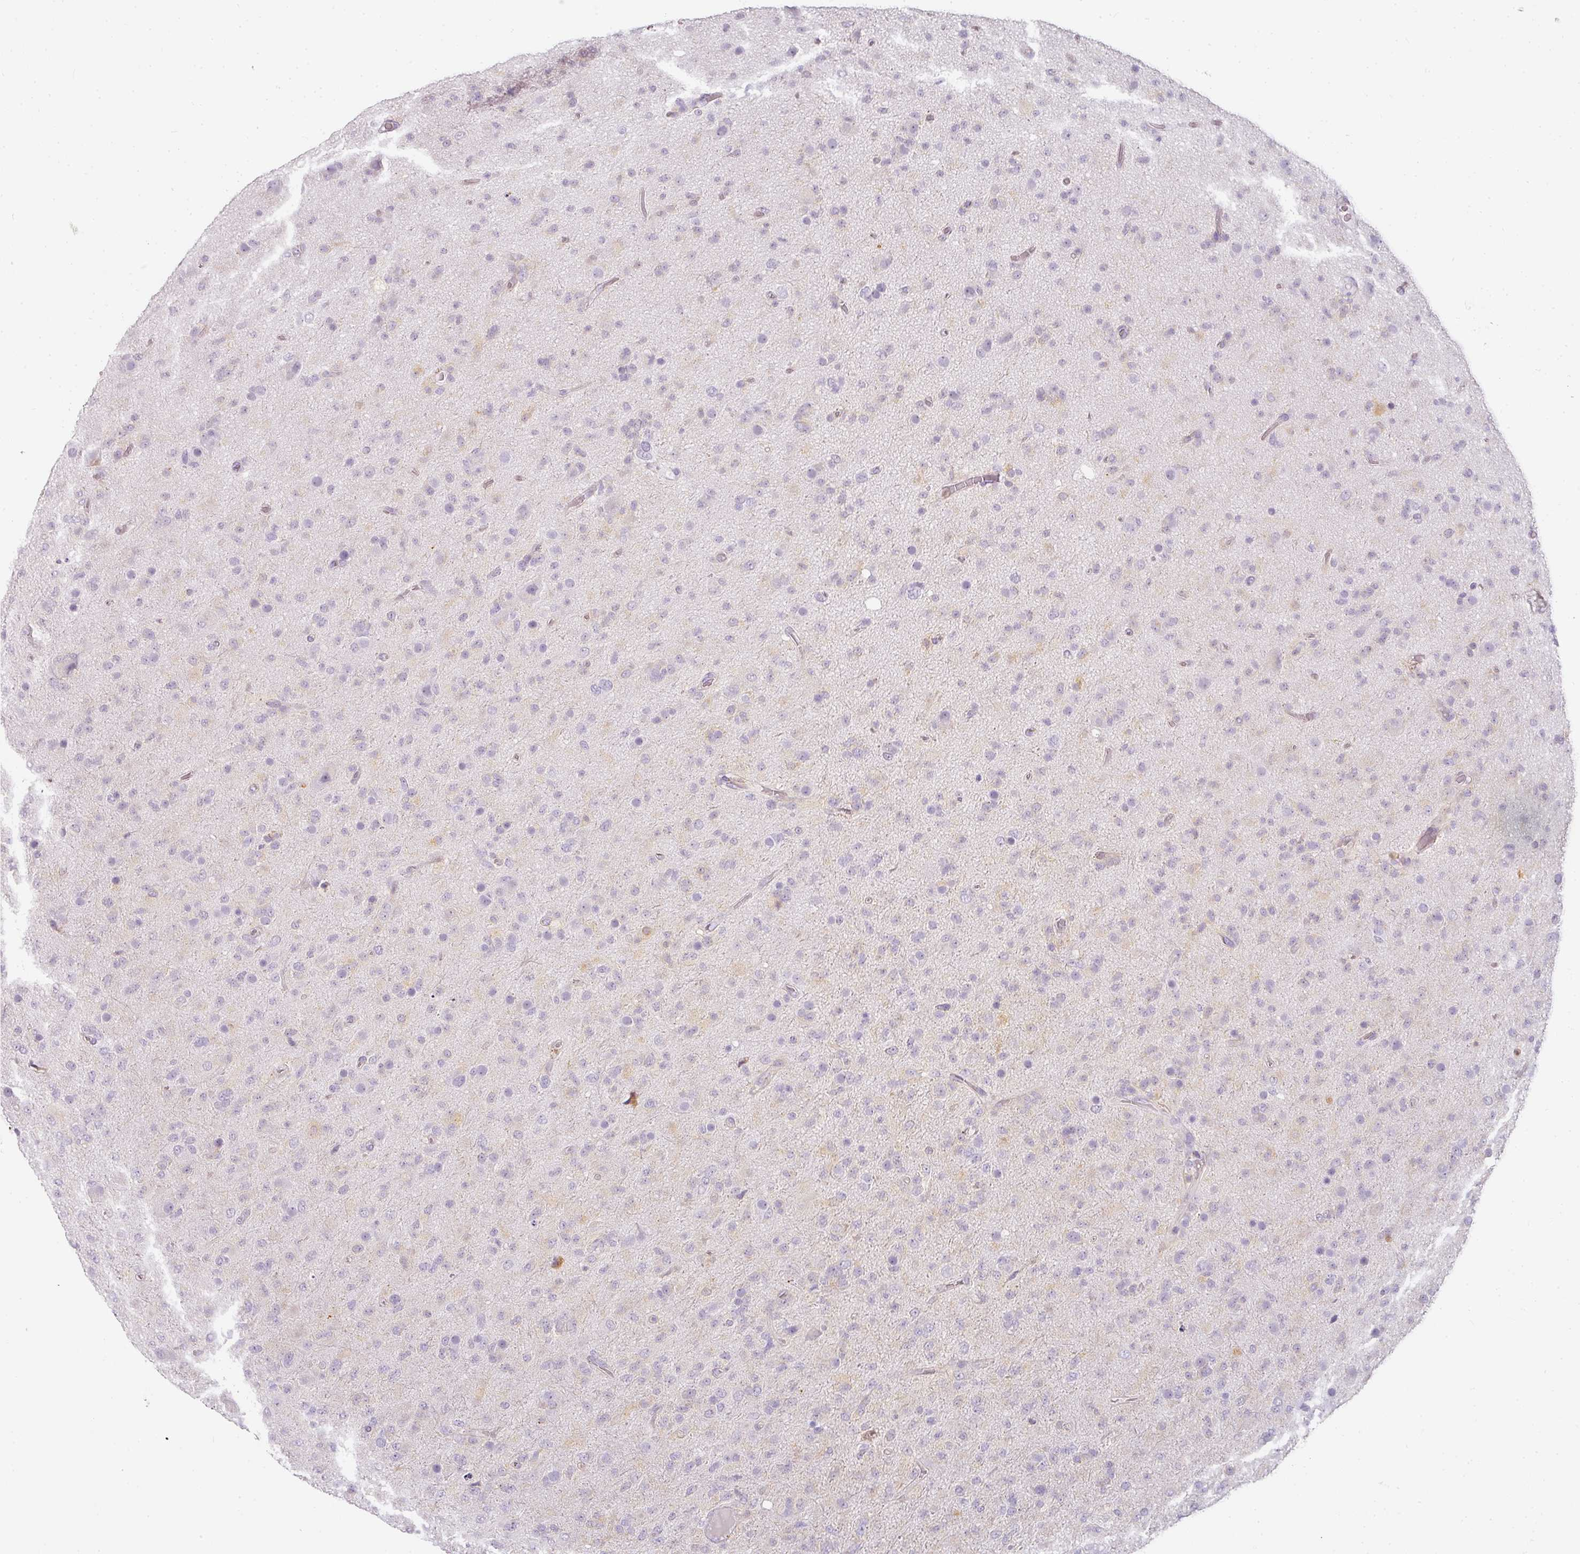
{"staining": {"intensity": "negative", "quantity": "none", "location": "none"}, "tissue": "glioma", "cell_type": "Tumor cells", "image_type": "cancer", "snomed": [{"axis": "morphology", "description": "Glioma, malignant, Low grade"}, {"axis": "topography", "description": "Brain"}], "caption": "Human glioma stained for a protein using IHC shows no staining in tumor cells.", "gene": "TMEM42", "patient": {"sex": "male", "age": 65}}